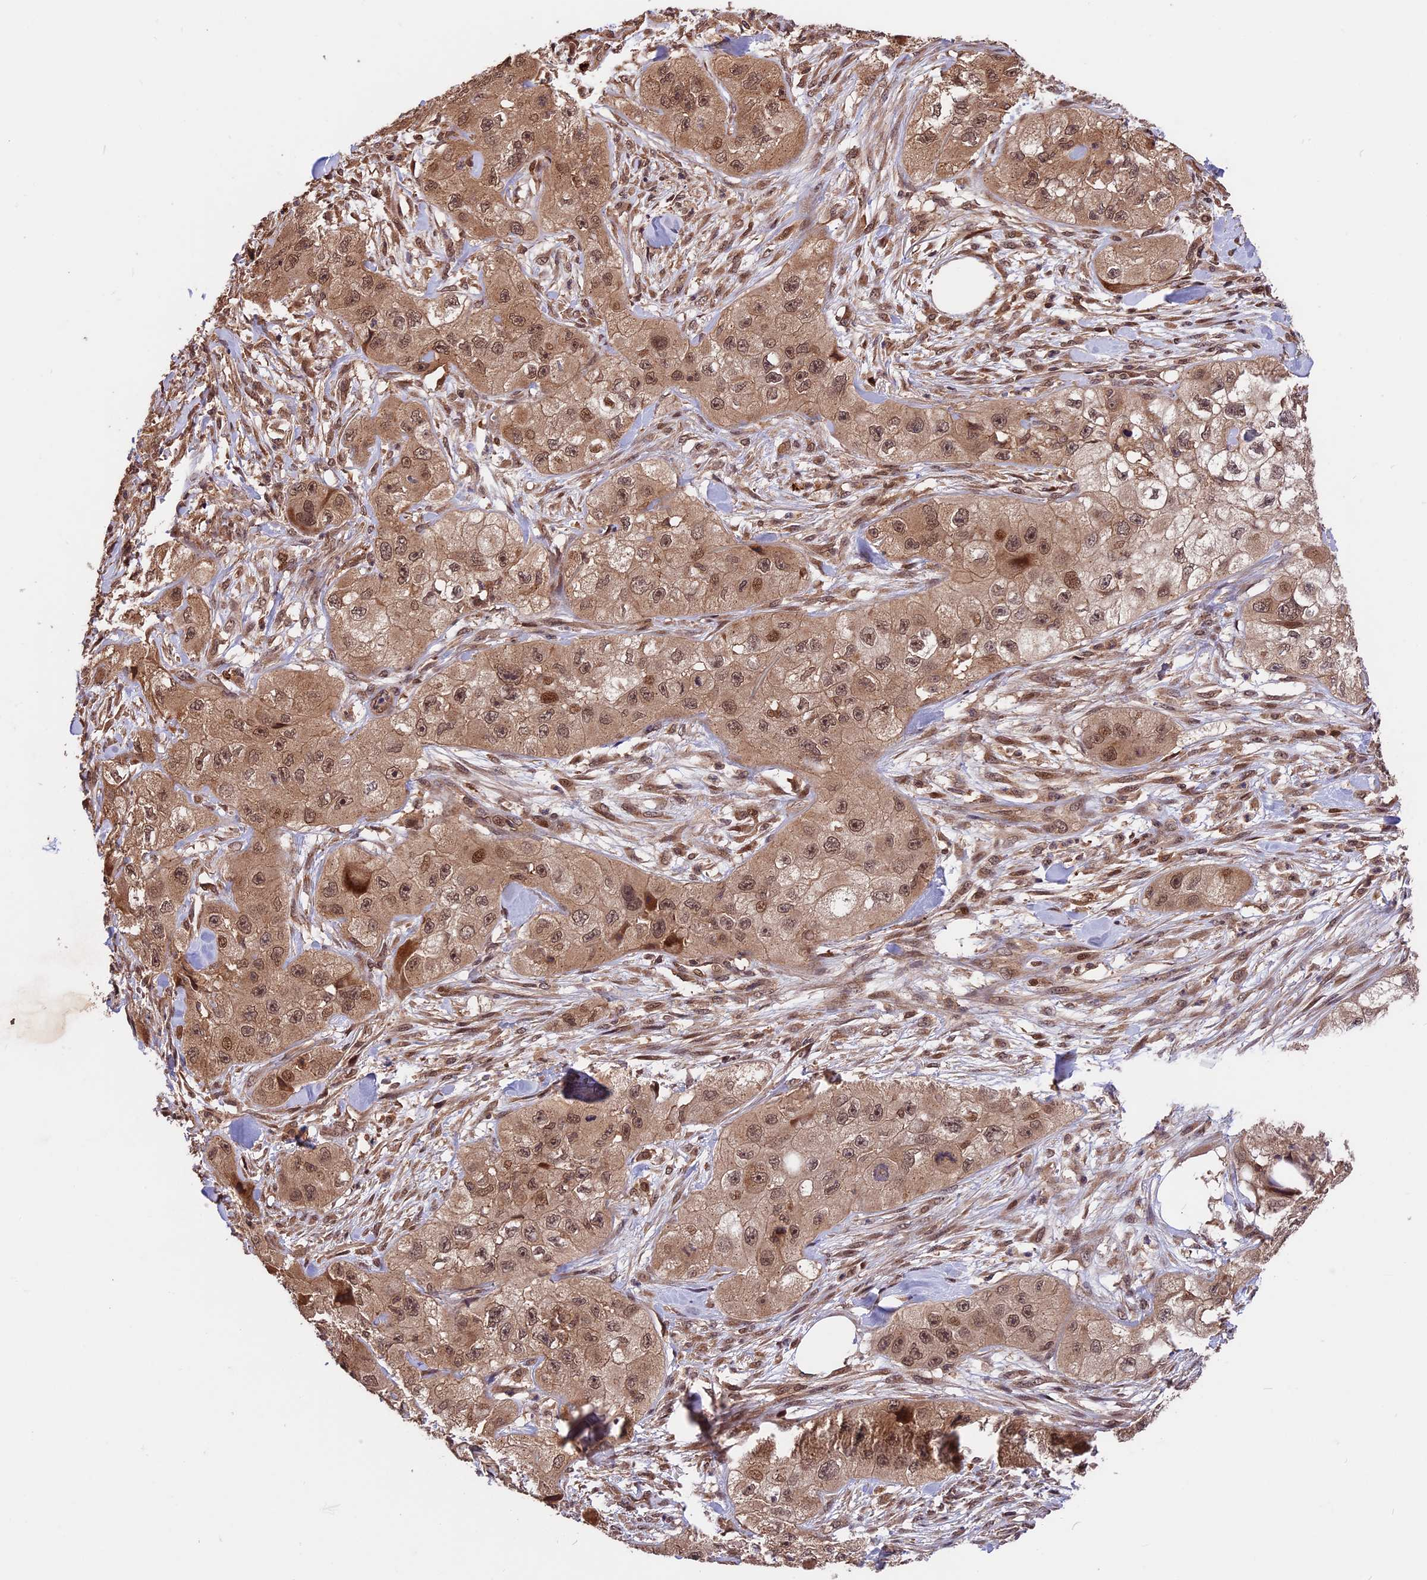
{"staining": {"intensity": "moderate", "quantity": ">75%", "location": "cytoplasmic/membranous,nuclear"}, "tissue": "skin cancer", "cell_type": "Tumor cells", "image_type": "cancer", "snomed": [{"axis": "morphology", "description": "Squamous cell carcinoma, NOS"}, {"axis": "topography", "description": "Skin"}, {"axis": "topography", "description": "Subcutis"}], "caption": "IHC staining of squamous cell carcinoma (skin), which exhibits medium levels of moderate cytoplasmic/membranous and nuclear expression in about >75% of tumor cells indicating moderate cytoplasmic/membranous and nuclear protein expression. The staining was performed using DAB (brown) for protein detection and nuclei were counterstained in hematoxylin (blue).", "gene": "ESCO1", "patient": {"sex": "male", "age": 73}}